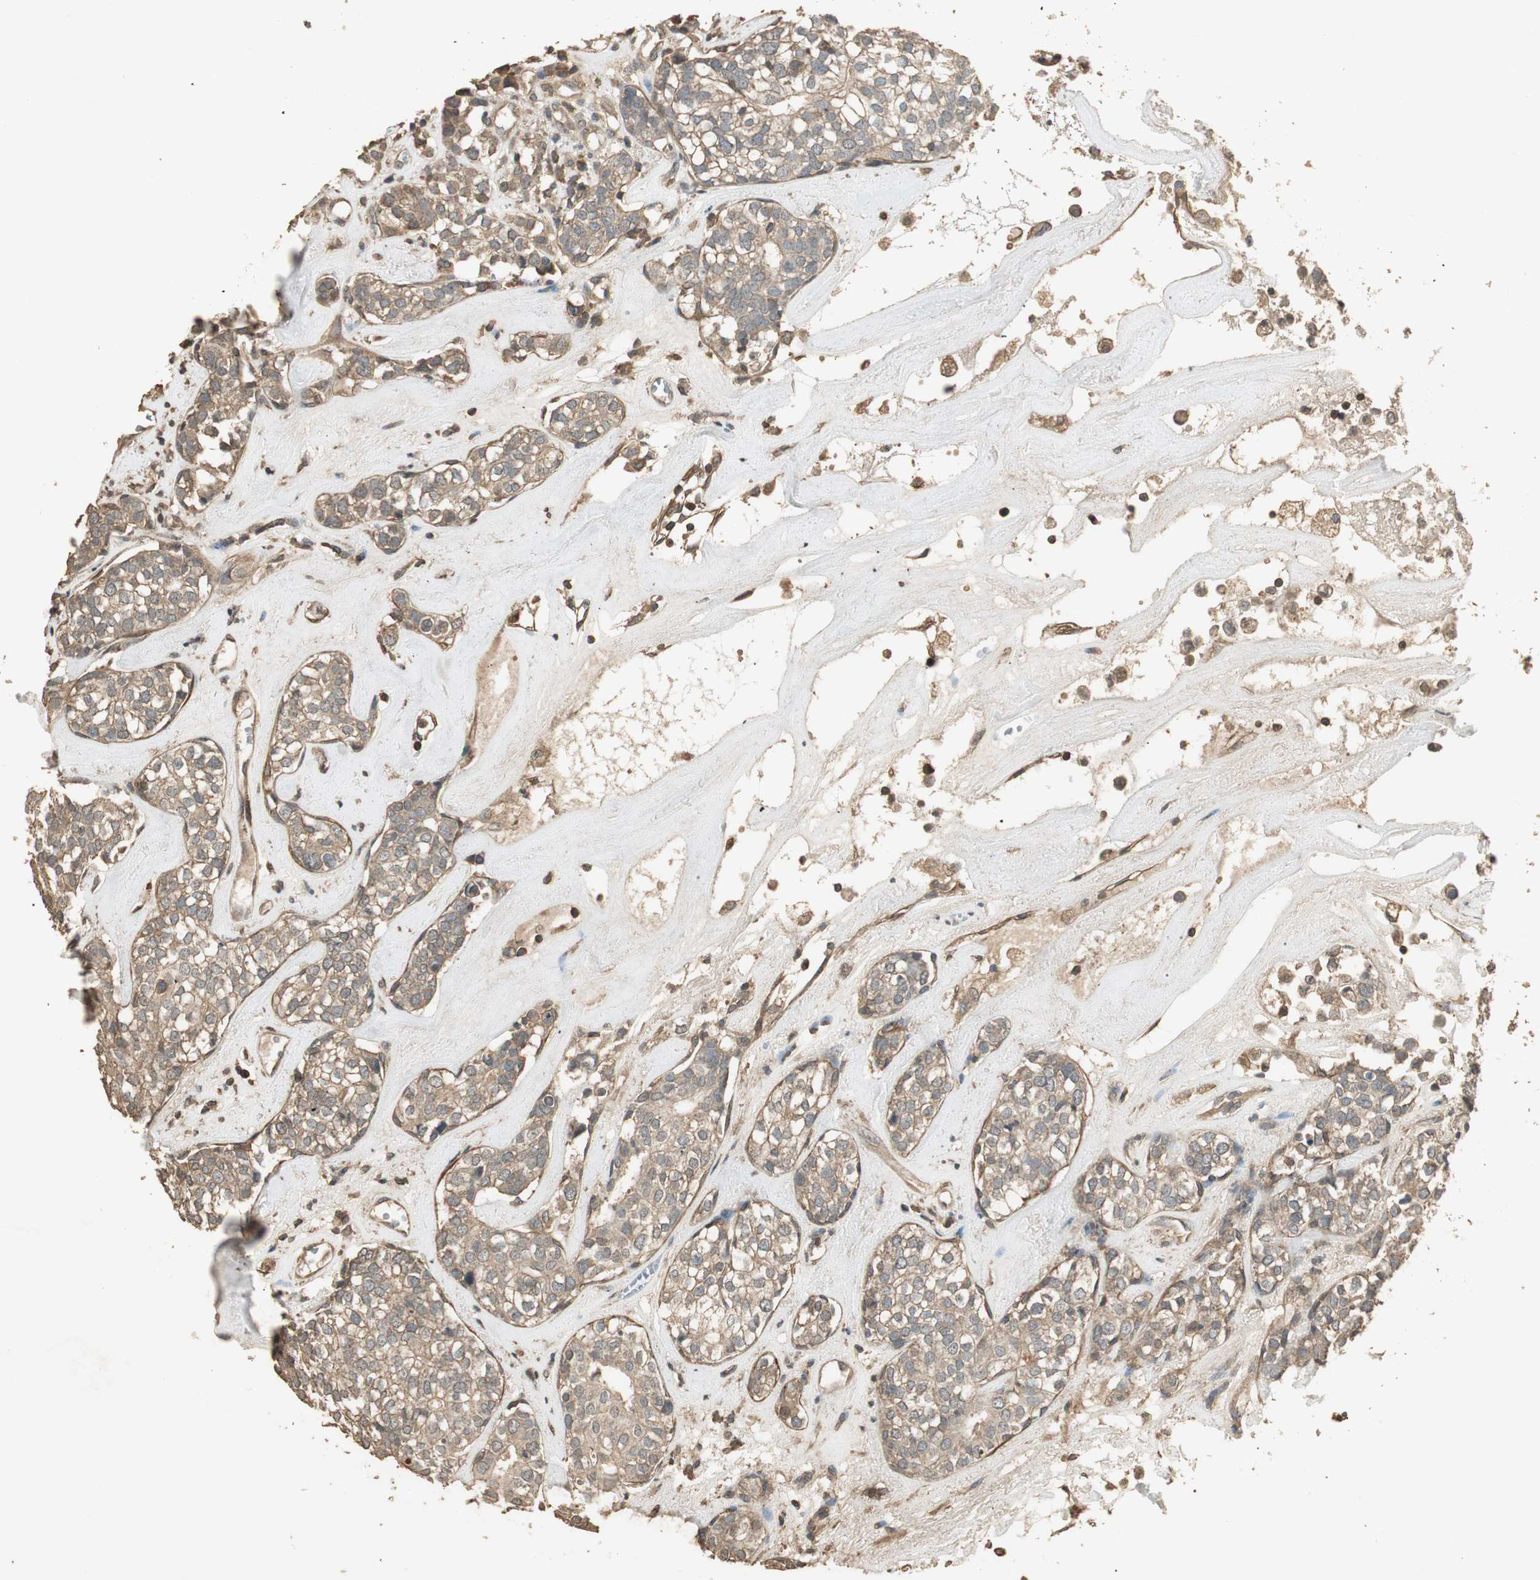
{"staining": {"intensity": "moderate", "quantity": ">75%", "location": "cytoplasmic/membranous"}, "tissue": "head and neck cancer", "cell_type": "Tumor cells", "image_type": "cancer", "snomed": [{"axis": "morphology", "description": "Adenocarcinoma, NOS"}, {"axis": "topography", "description": "Salivary gland"}, {"axis": "topography", "description": "Head-Neck"}], "caption": "Head and neck adenocarcinoma stained with IHC shows moderate cytoplasmic/membranous positivity in about >75% of tumor cells.", "gene": "USP2", "patient": {"sex": "female", "age": 65}}